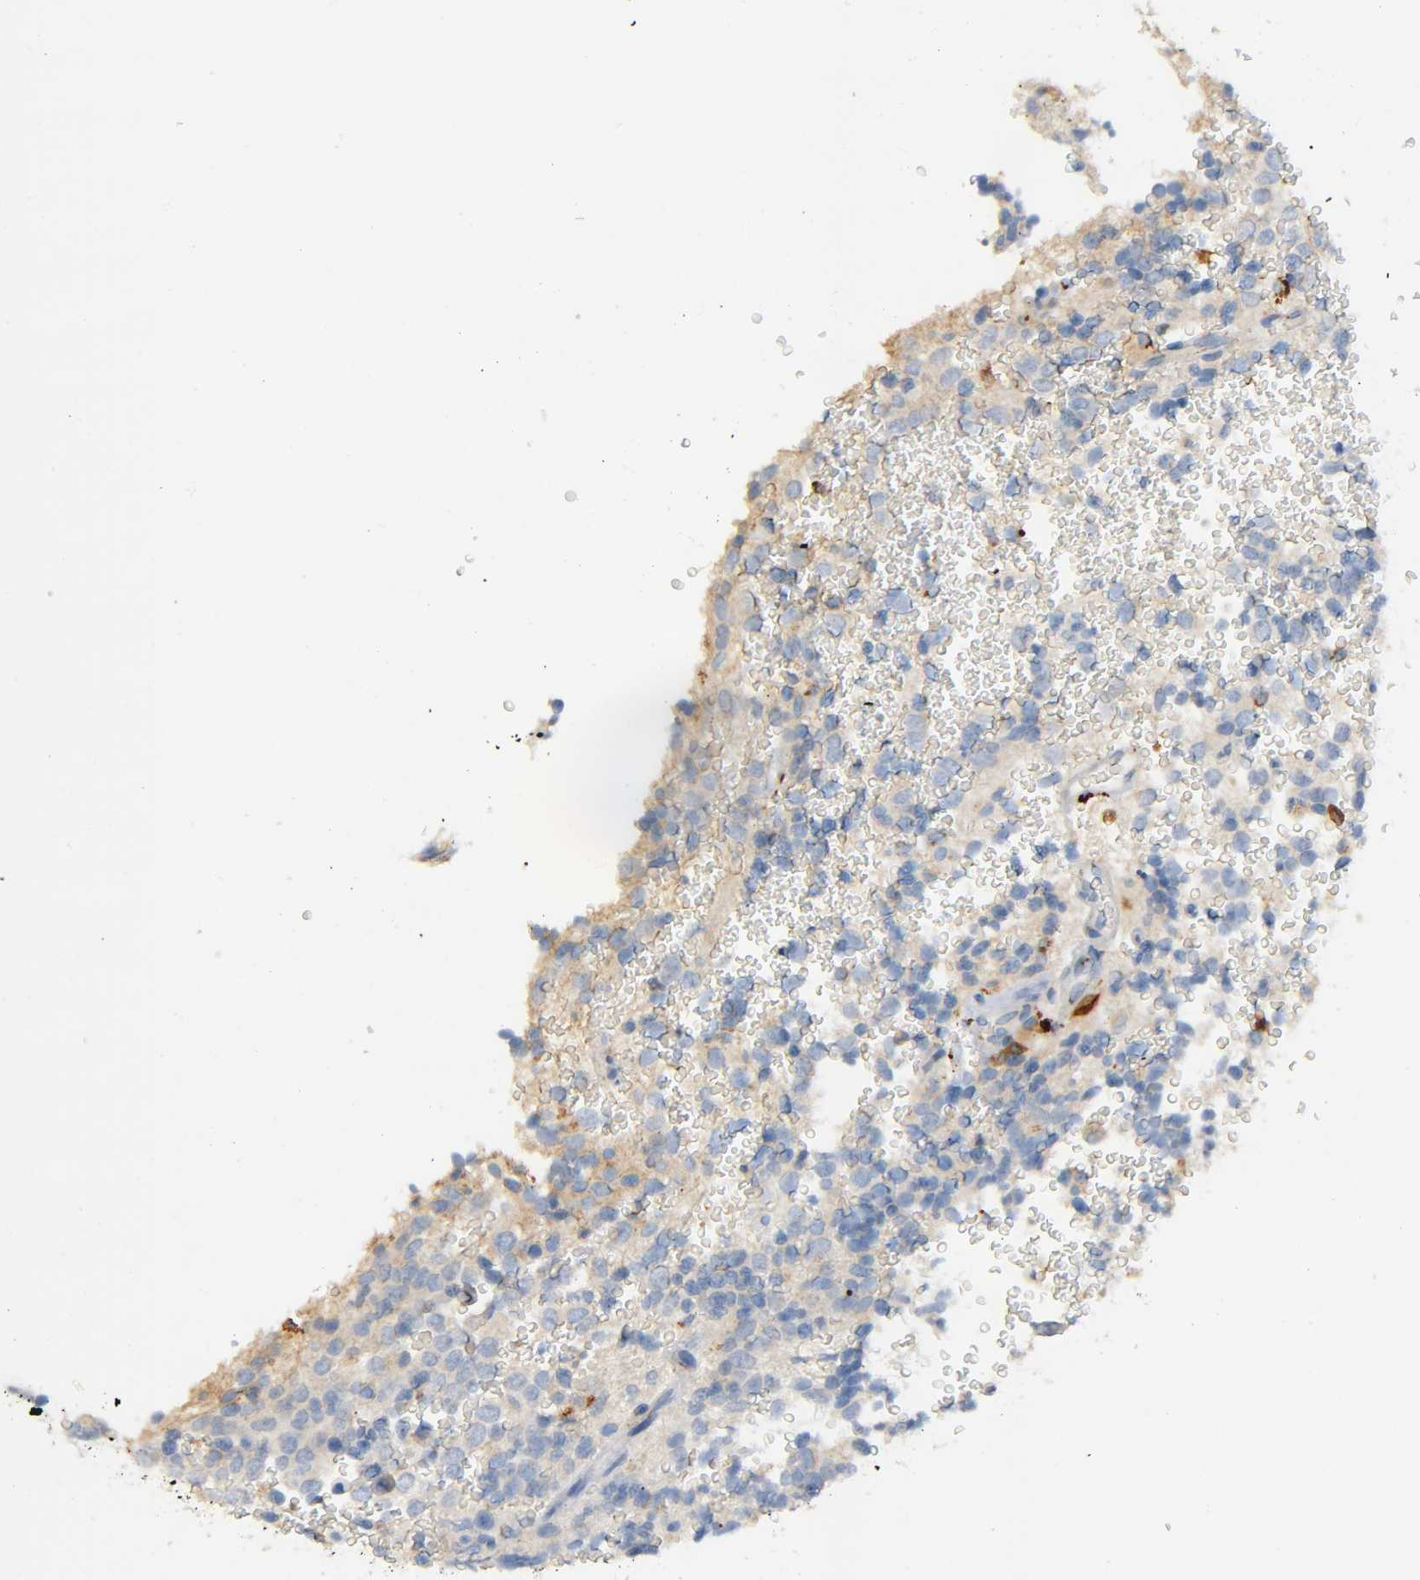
{"staining": {"intensity": "weak", "quantity": "25%-75%", "location": "cytoplasmic/membranous"}, "tissue": "glioma", "cell_type": "Tumor cells", "image_type": "cancer", "snomed": [{"axis": "morphology", "description": "Glioma, malignant, High grade"}, {"axis": "topography", "description": "pancreas cauda"}], "caption": "Malignant glioma (high-grade) stained with a protein marker exhibits weak staining in tumor cells.", "gene": "CAPN10", "patient": {"sex": "male", "age": 60}}